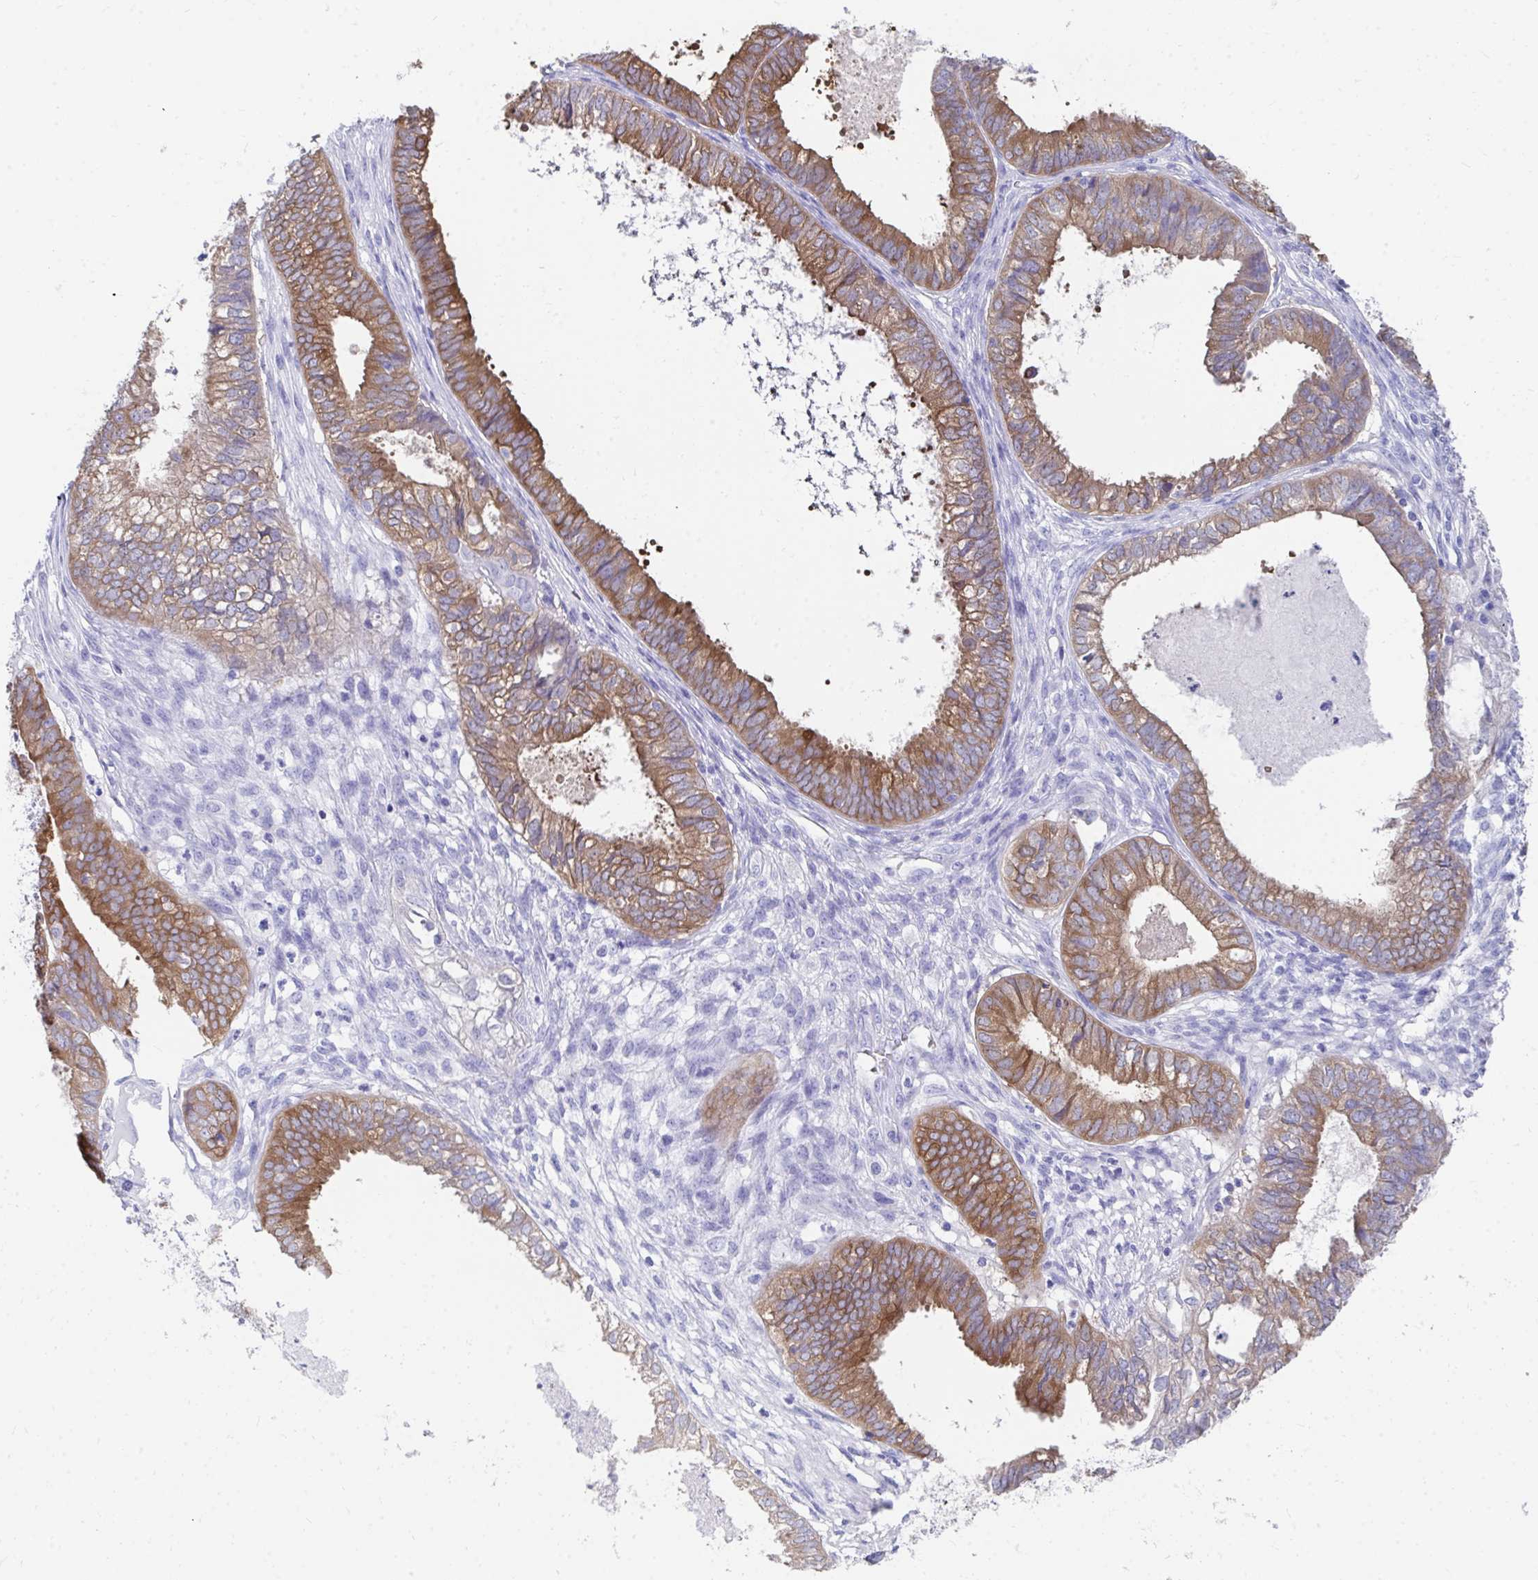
{"staining": {"intensity": "moderate", "quantity": ">75%", "location": "cytoplasmic/membranous"}, "tissue": "ovarian cancer", "cell_type": "Tumor cells", "image_type": "cancer", "snomed": [{"axis": "morphology", "description": "Carcinoma, endometroid"}, {"axis": "topography", "description": "Ovary"}], "caption": "IHC micrograph of neoplastic tissue: endometroid carcinoma (ovarian) stained using IHC displays medium levels of moderate protein expression localized specifically in the cytoplasmic/membranous of tumor cells, appearing as a cytoplasmic/membranous brown color.", "gene": "HGD", "patient": {"sex": "female", "age": 64}}